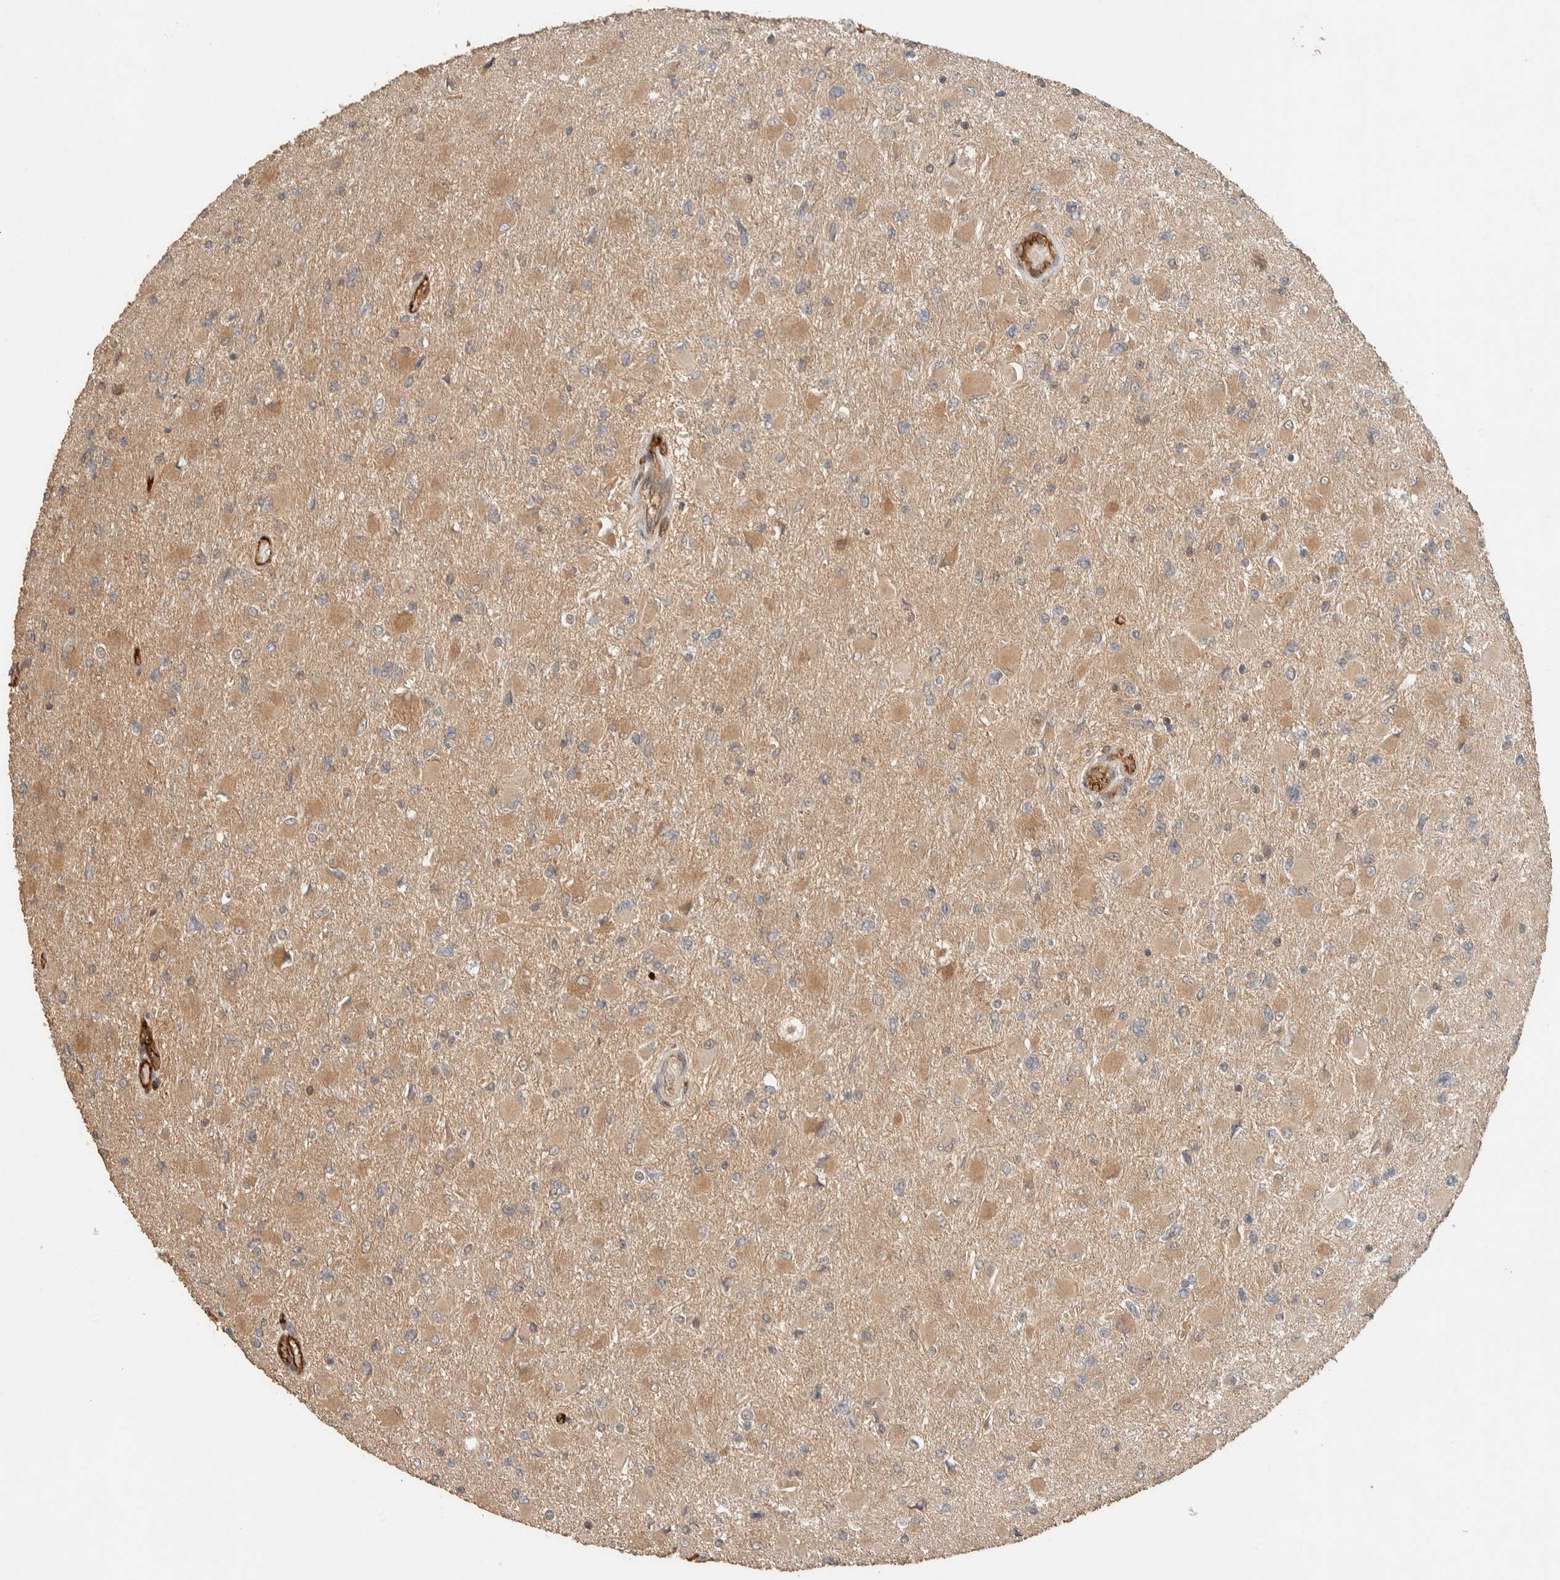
{"staining": {"intensity": "moderate", "quantity": "25%-75%", "location": "cytoplasmic/membranous"}, "tissue": "glioma", "cell_type": "Tumor cells", "image_type": "cancer", "snomed": [{"axis": "morphology", "description": "Glioma, malignant, High grade"}, {"axis": "topography", "description": "Cerebral cortex"}], "caption": "Protein expression analysis of glioma reveals moderate cytoplasmic/membranous expression in about 25%-75% of tumor cells.", "gene": "ZNF567", "patient": {"sex": "female", "age": 36}}